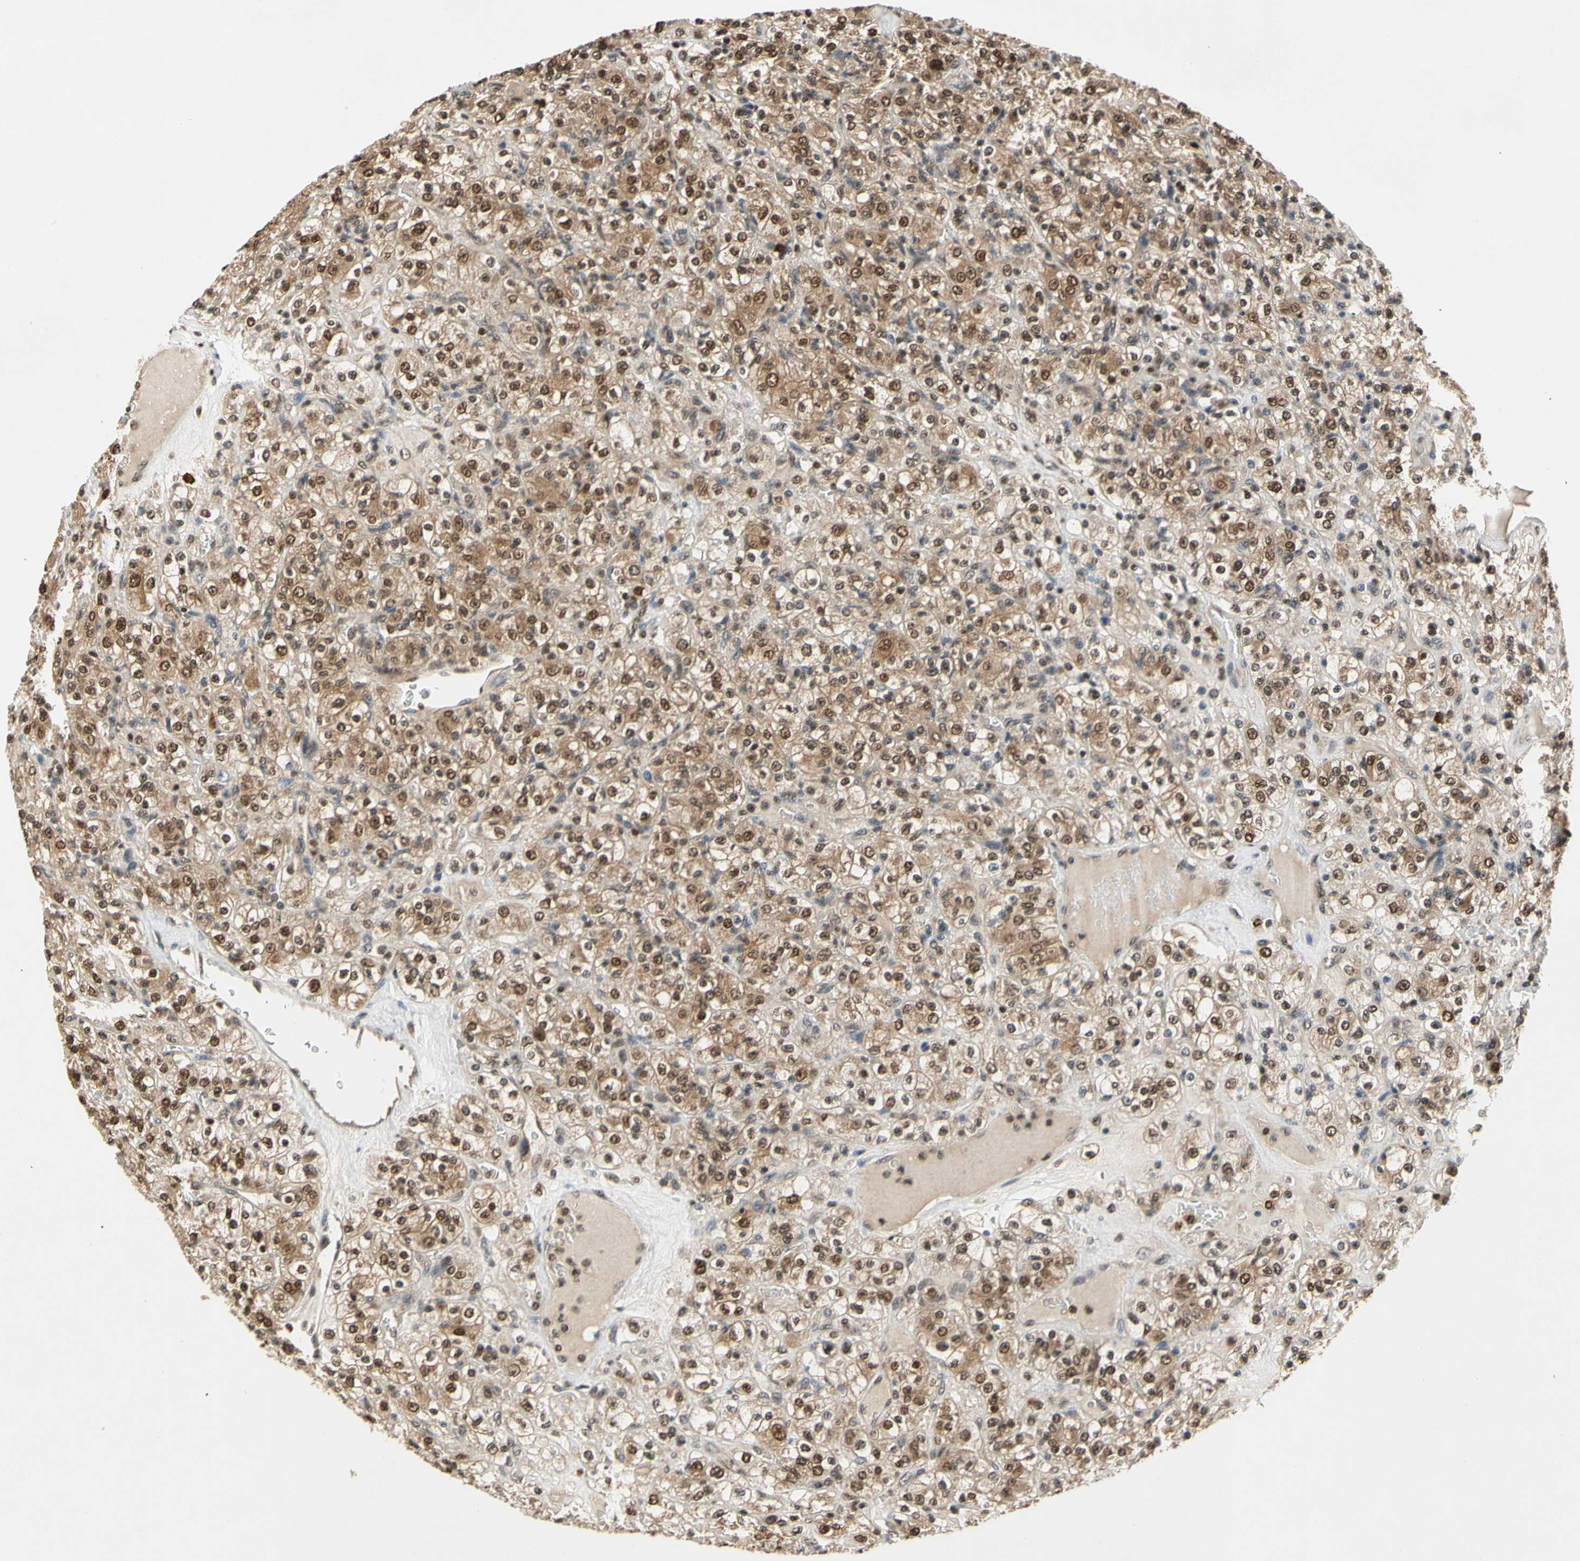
{"staining": {"intensity": "moderate", "quantity": ">75%", "location": "cytoplasmic/membranous,nuclear"}, "tissue": "renal cancer", "cell_type": "Tumor cells", "image_type": "cancer", "snomed": [{"axis": "morphology", "description": "Normal tissue, NOS"}, {"axis": "morphology", "description": "Adenocarcinoma, NOS"}, {"axis": "topography", "description": "Kidney"}], "caption": "Brown immunohistochemical staining in human renal adenocarcinoma exhibits moderate cytoplasmic/membranous and nuclear expression in approximately >75% of tumor cells.", "gene": "GSR", "patient": {"sex": "female", "age": 72}}